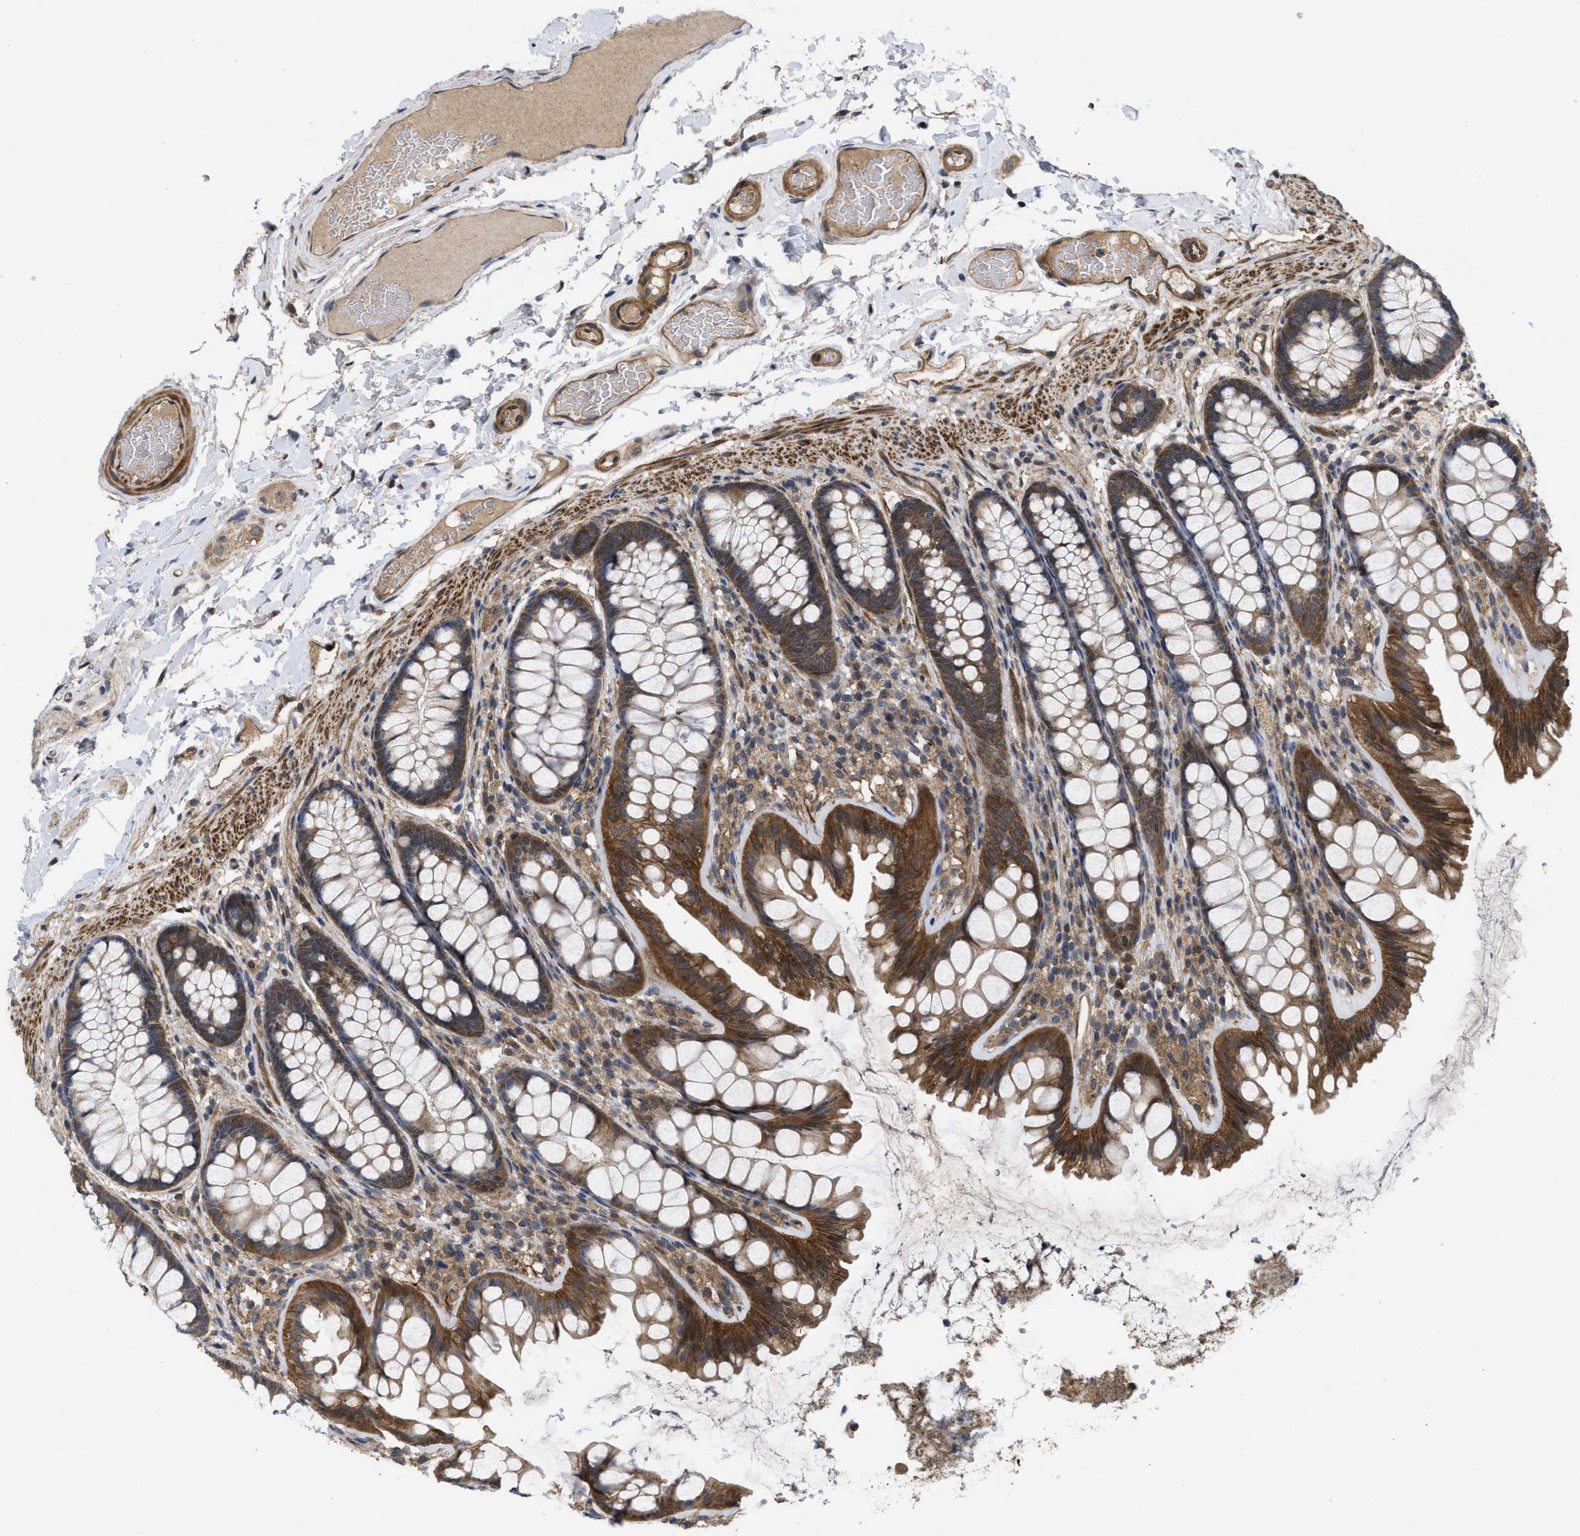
{"staining": {"intensity": "moderate", "quantity": ">75%", "location": "cytoplasmic/membranous"}, "tissue": "colon", "cell_type": "Endothelial cells", "image_type": "normal", "snomed": [{"axis": "morphology", "description": "Normal tissue, NOS"}, {"axis": "topography", "description": "Colon"}], "caption": "Human colon stained with a brown dye exhibits moderate cytoplasmic/membranous positive positivity in approximately >75% of endothelial cells.", "gene": "FZD6", "patient": {"sex": "female", "age": 56}}